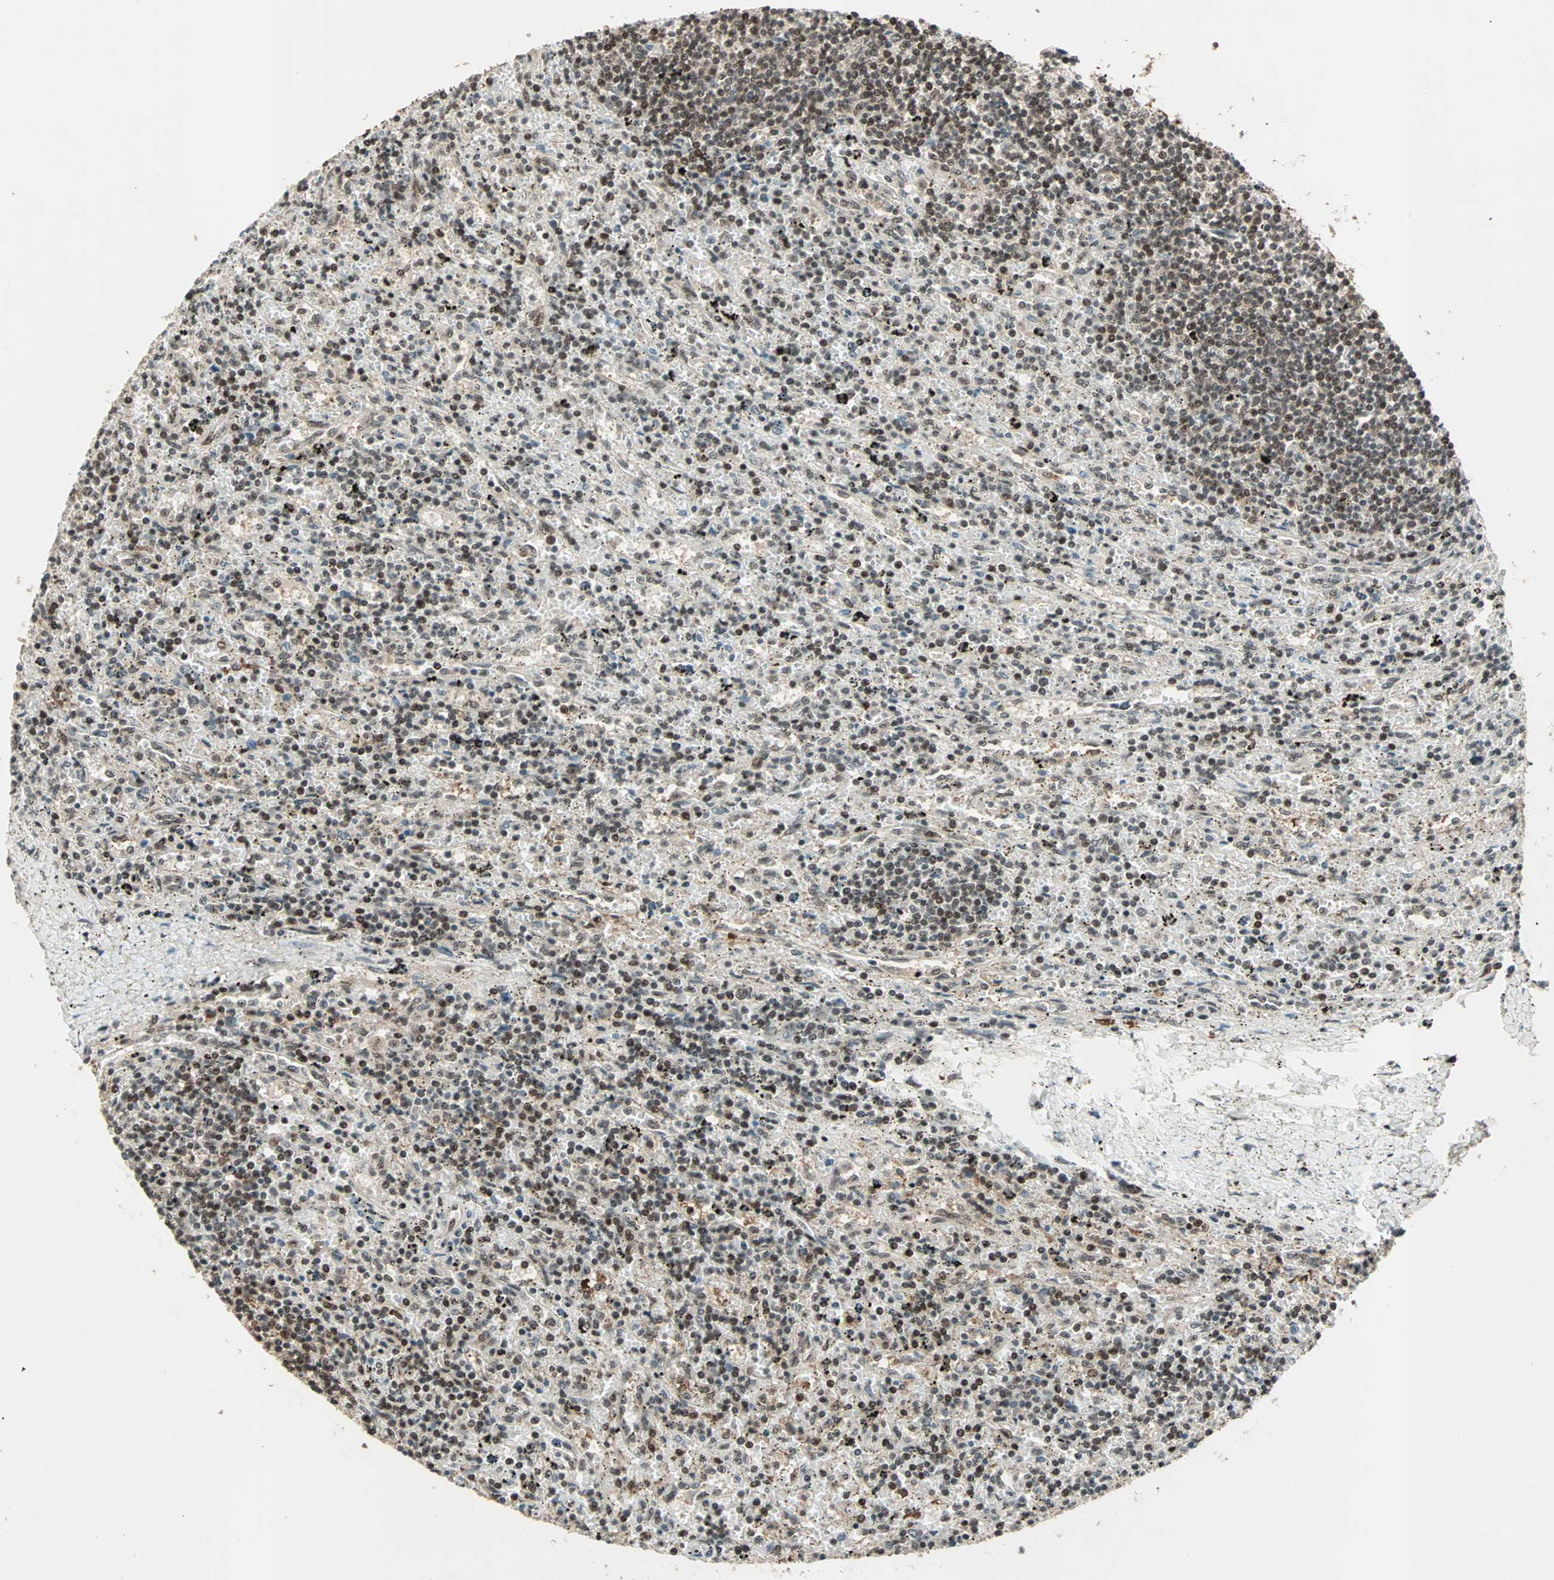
{"staining": {"intensity": "moderate", "quantity": ">75%", "location": "cytoplasmic/membranous,nuclear"}, "tissue": "lymphoma", "cell_type": "Tumor cells", "image_type": "cancer", "snomed": [{"axis": "morphology", "description": "Malignant lymphoma, non-Hodgkin's type, Low grade"}, {"axis": "topography", "description": "Spleen"}], "caption": "Immunohistochemistry histopathology image of neoplastic tissue: malignant lymphoma, non-Hodgkin's type (low-grade) stained using immunohistochemistry displays medium levels of moderate protein expression localized specifically in the cytoplasmic/membranous and nuclear of tumor cells, appearing as a cytoplasmic/membranous and nuclear brown color.", "gene": "ZNF44", "patient": {"sex": "male", "age": 76}}